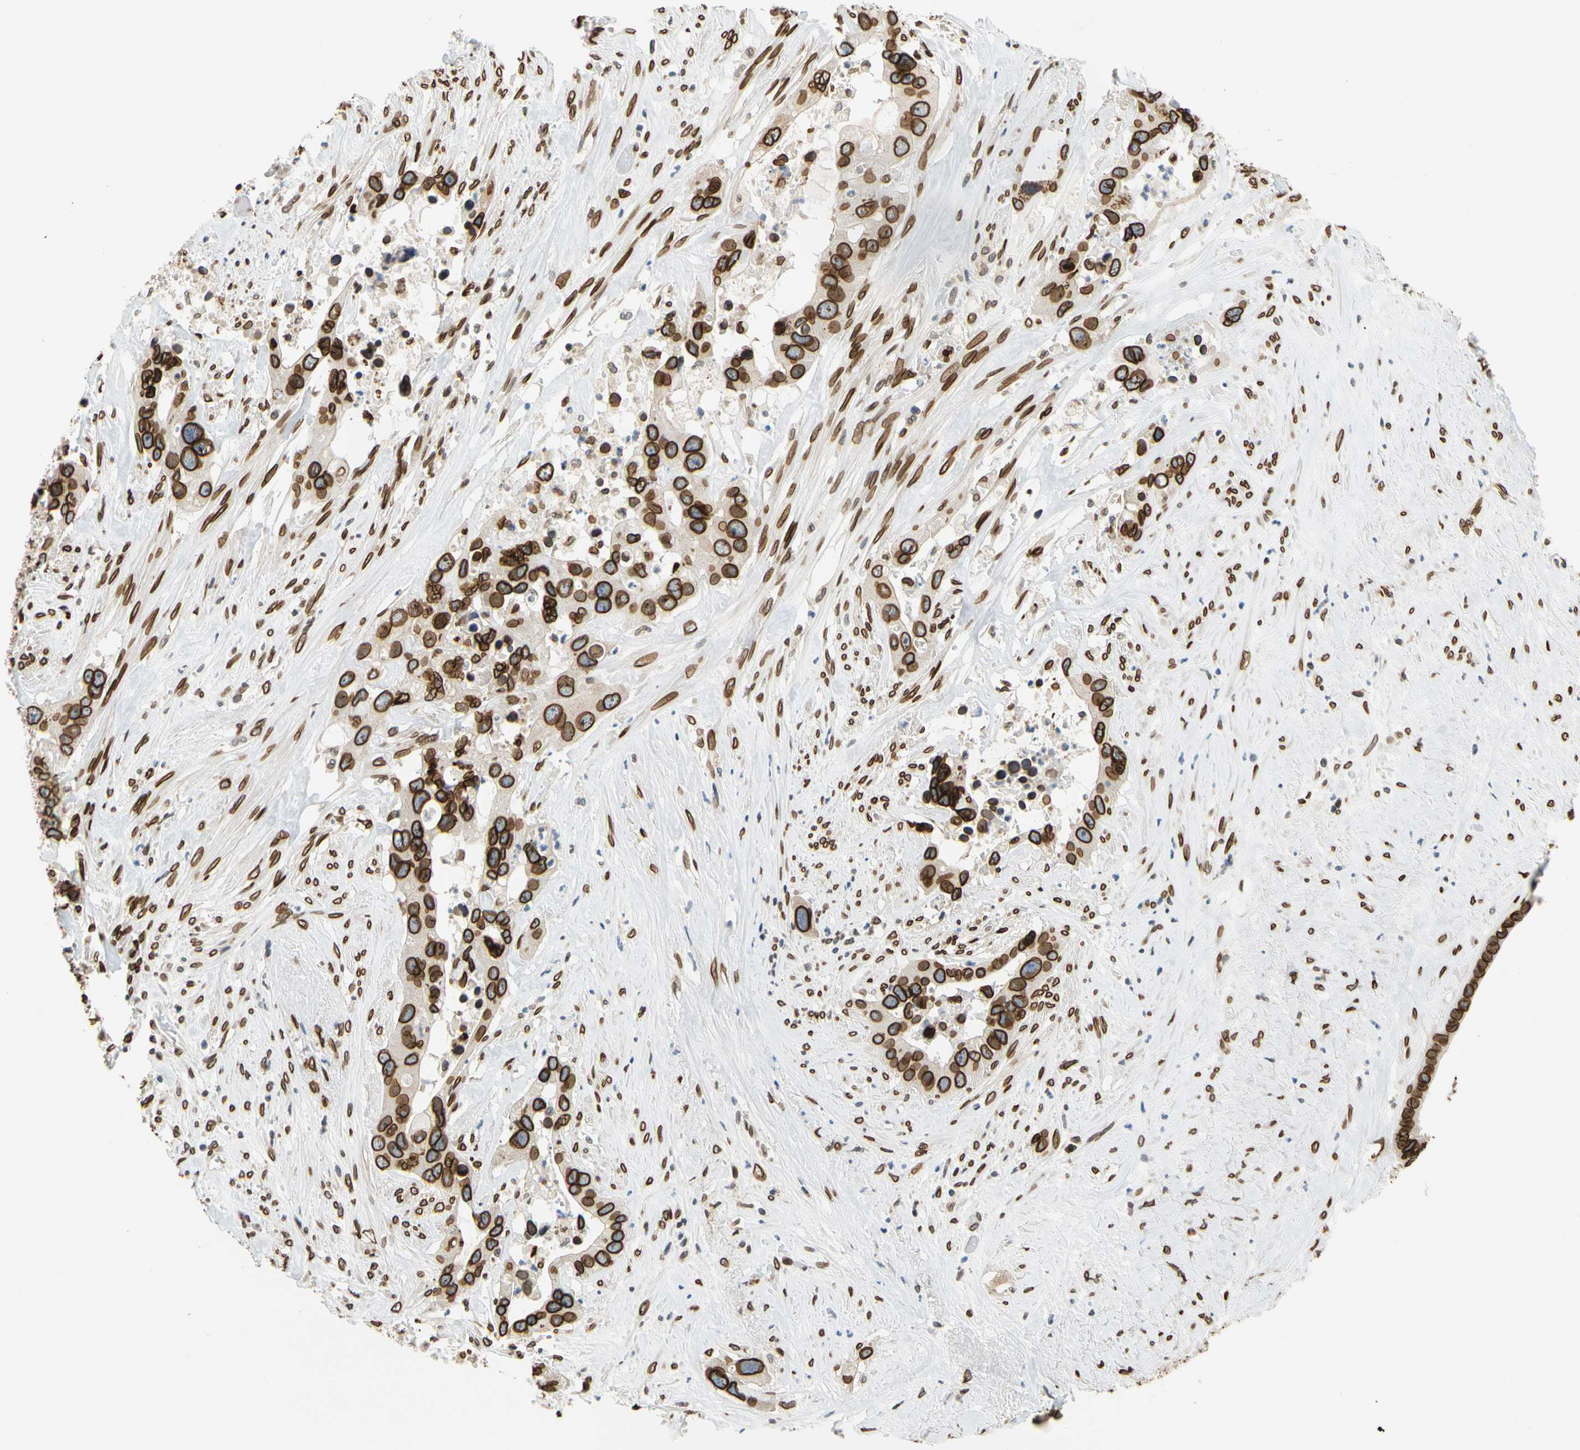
{"staining": {"intensity": "strong", "quantity": ">75%", "location": "cytoplasmic/membranous,nuclear"}, "tissue": "liver cancer", "cell_type": "Tumor cells", "image_type": "cancer", "snomed": [{"axis": "morphology", "description": "Cholangiocarcinoma"}, {"axis": "topography", "description": "Liver"}], "caption": "Immunohistochemical staining of human cholangiocarcinoma (liver) reveals high levels of strong cytoplasmic/membranous and nuclear staining in about >75% of tumor cells.", "gene": "SUN1", "patient": {"sex": "female", "age": 65}}